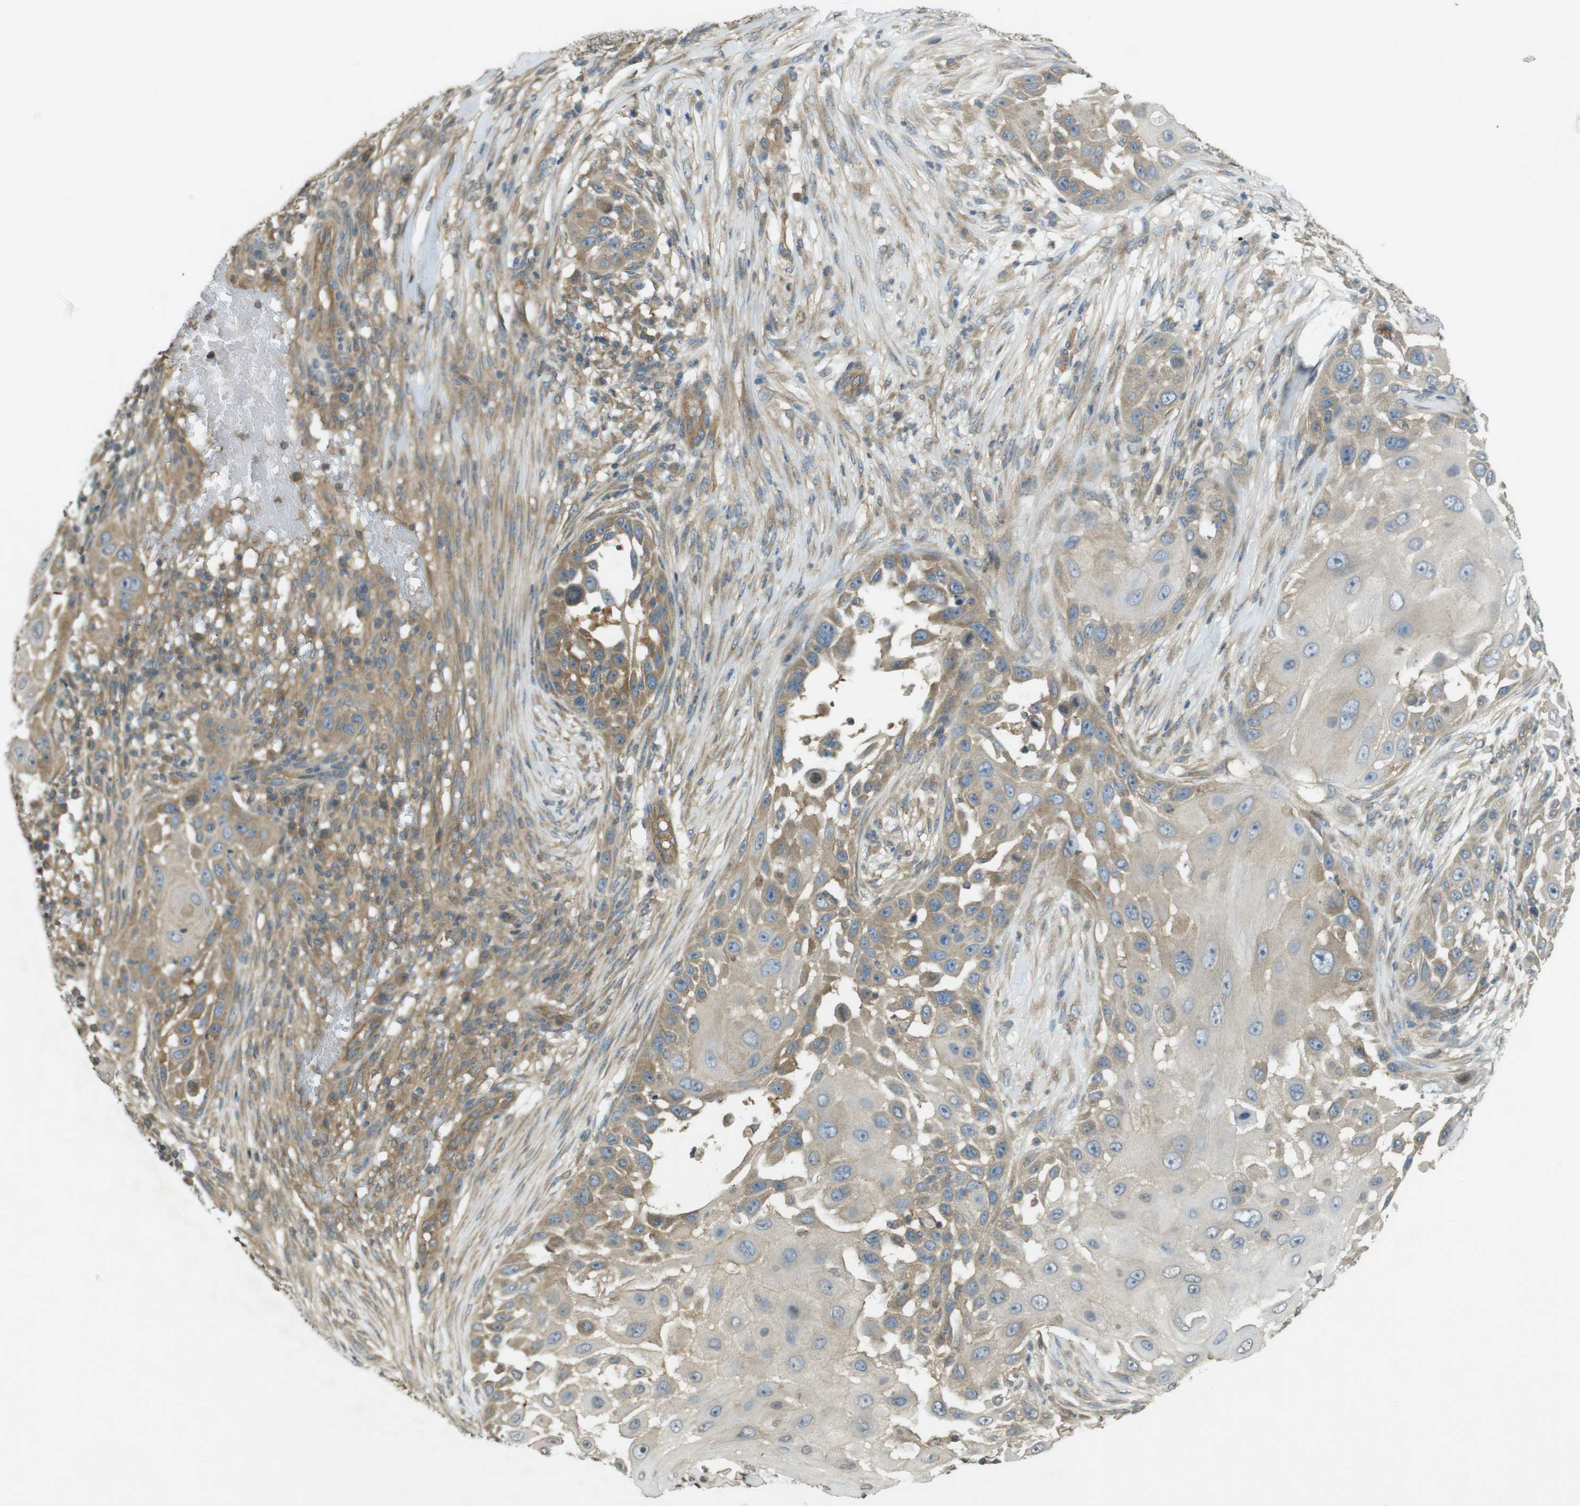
{"staining": {"intensity": "moderate", "quantity": ">75%", "location": "cytoplasmic/membranous"}, "tissue": "skin cancer", "cell_type": "Tumor cells", "image_type": "cancer", "snomed": [{"axis": "morphology", "description": "Squamous cell carcinoma, NOS"}, {"axis": "topography", "description": "Skin"}], "caption": "There is medium levels of moderate cytoplasmic/membranous positivity in tumor cells of skin squamous cell carcinoma, as demonstrated by immunohistochemical staining (brown color).", "gene": "KIF5B", "patient": {"sex": "female", "age": 44}}